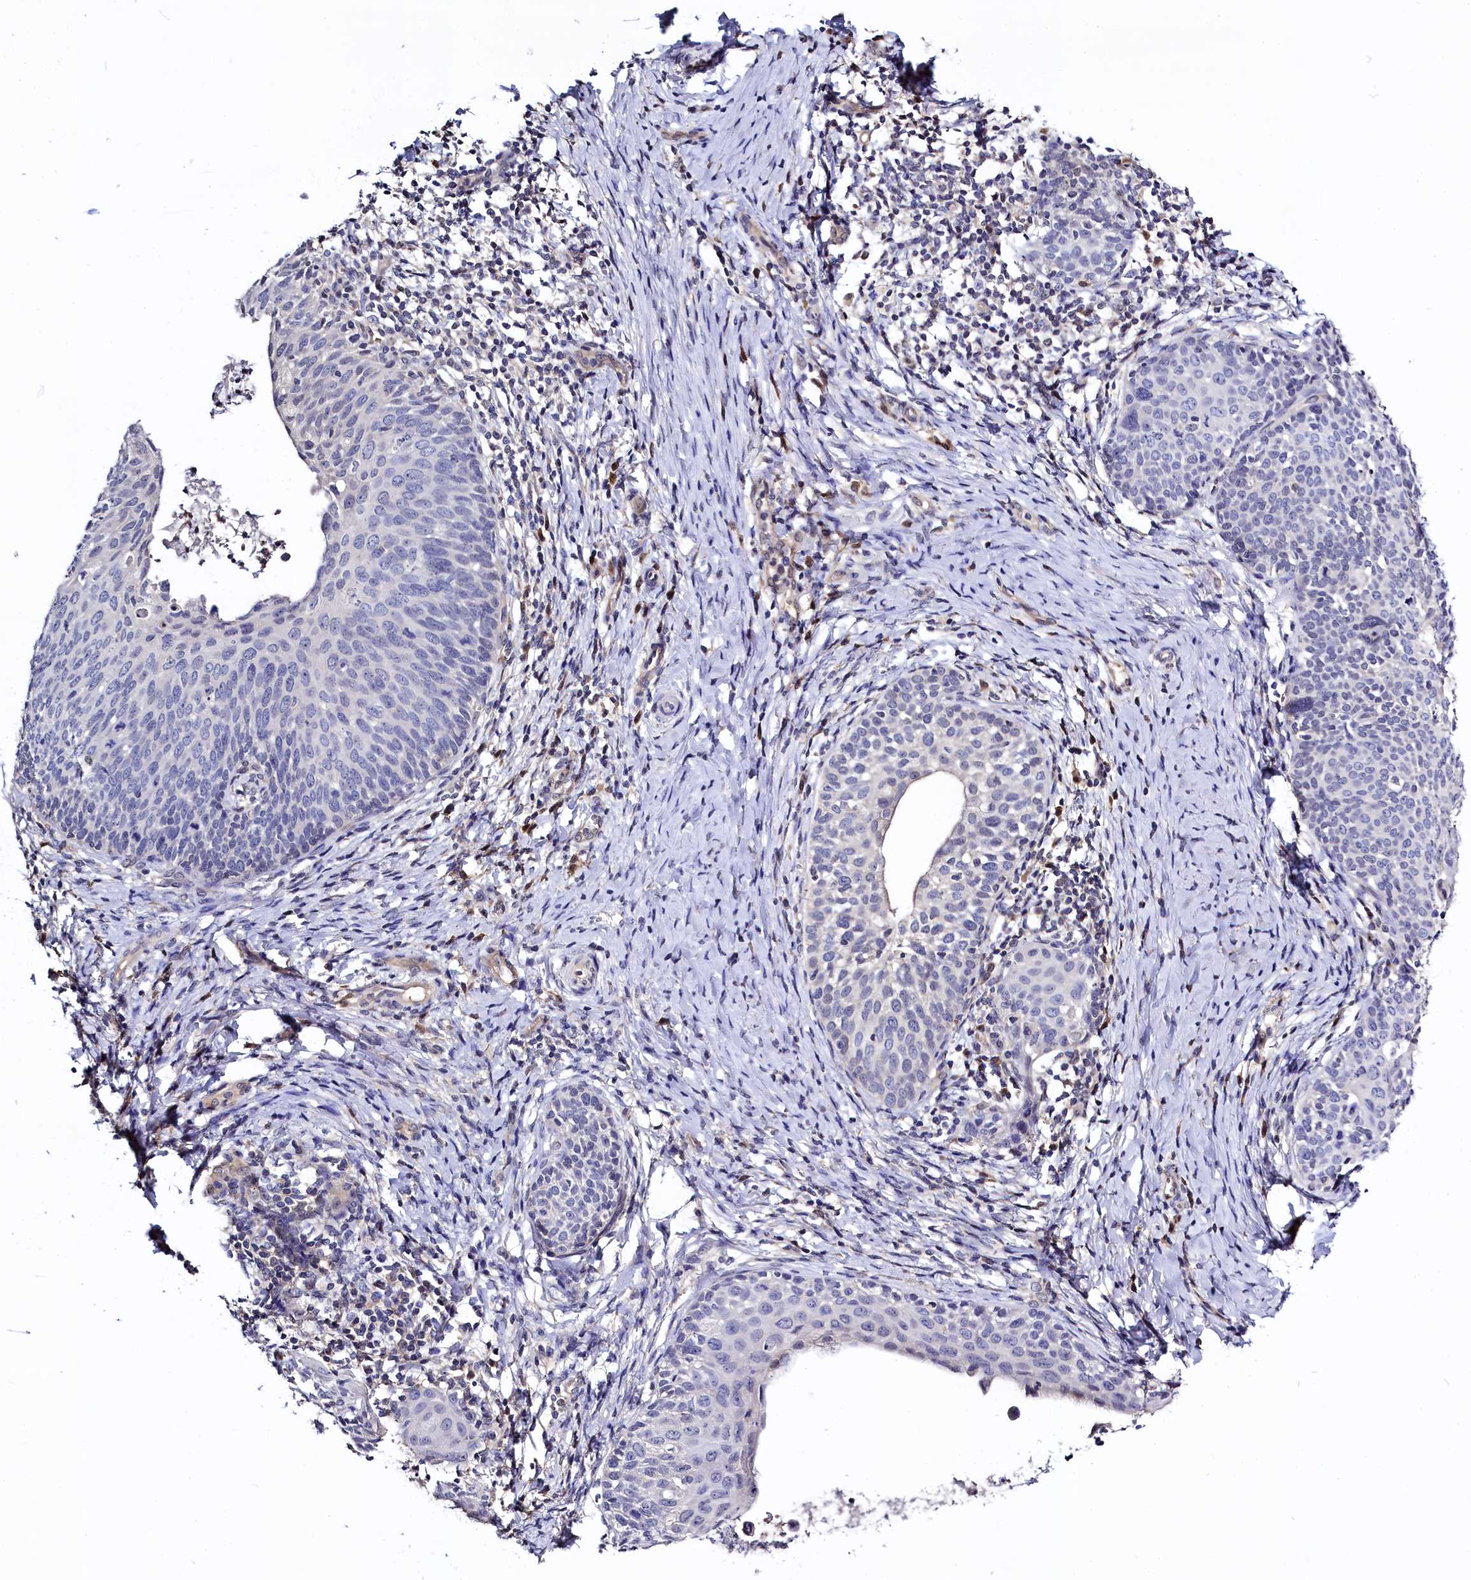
{"staining": {"intensity": "negative", "quantity": "none", "location": "none"}, "tissue": "cervical cancer", "cell_type": "Tumor cells", "image_type": "cancer", "snomed": [{"axis": "morphology", "description": "Squamous cell carcinoma, NOS"}, {"axis": "topography", "description": "Cervix"}], "caption": "Photomicrograph shows no protein staining in tumor cells of cervical cancer tissue. (Stains: DAB (3,3'-diaminobenzidine) immunohistochemistry (IHC) with hematoxylin counter stain, Microscopy: brightfield microscopy at high magnification).", "gene": "C11orf54", "patient": {"sex": "female", "age": 52}}